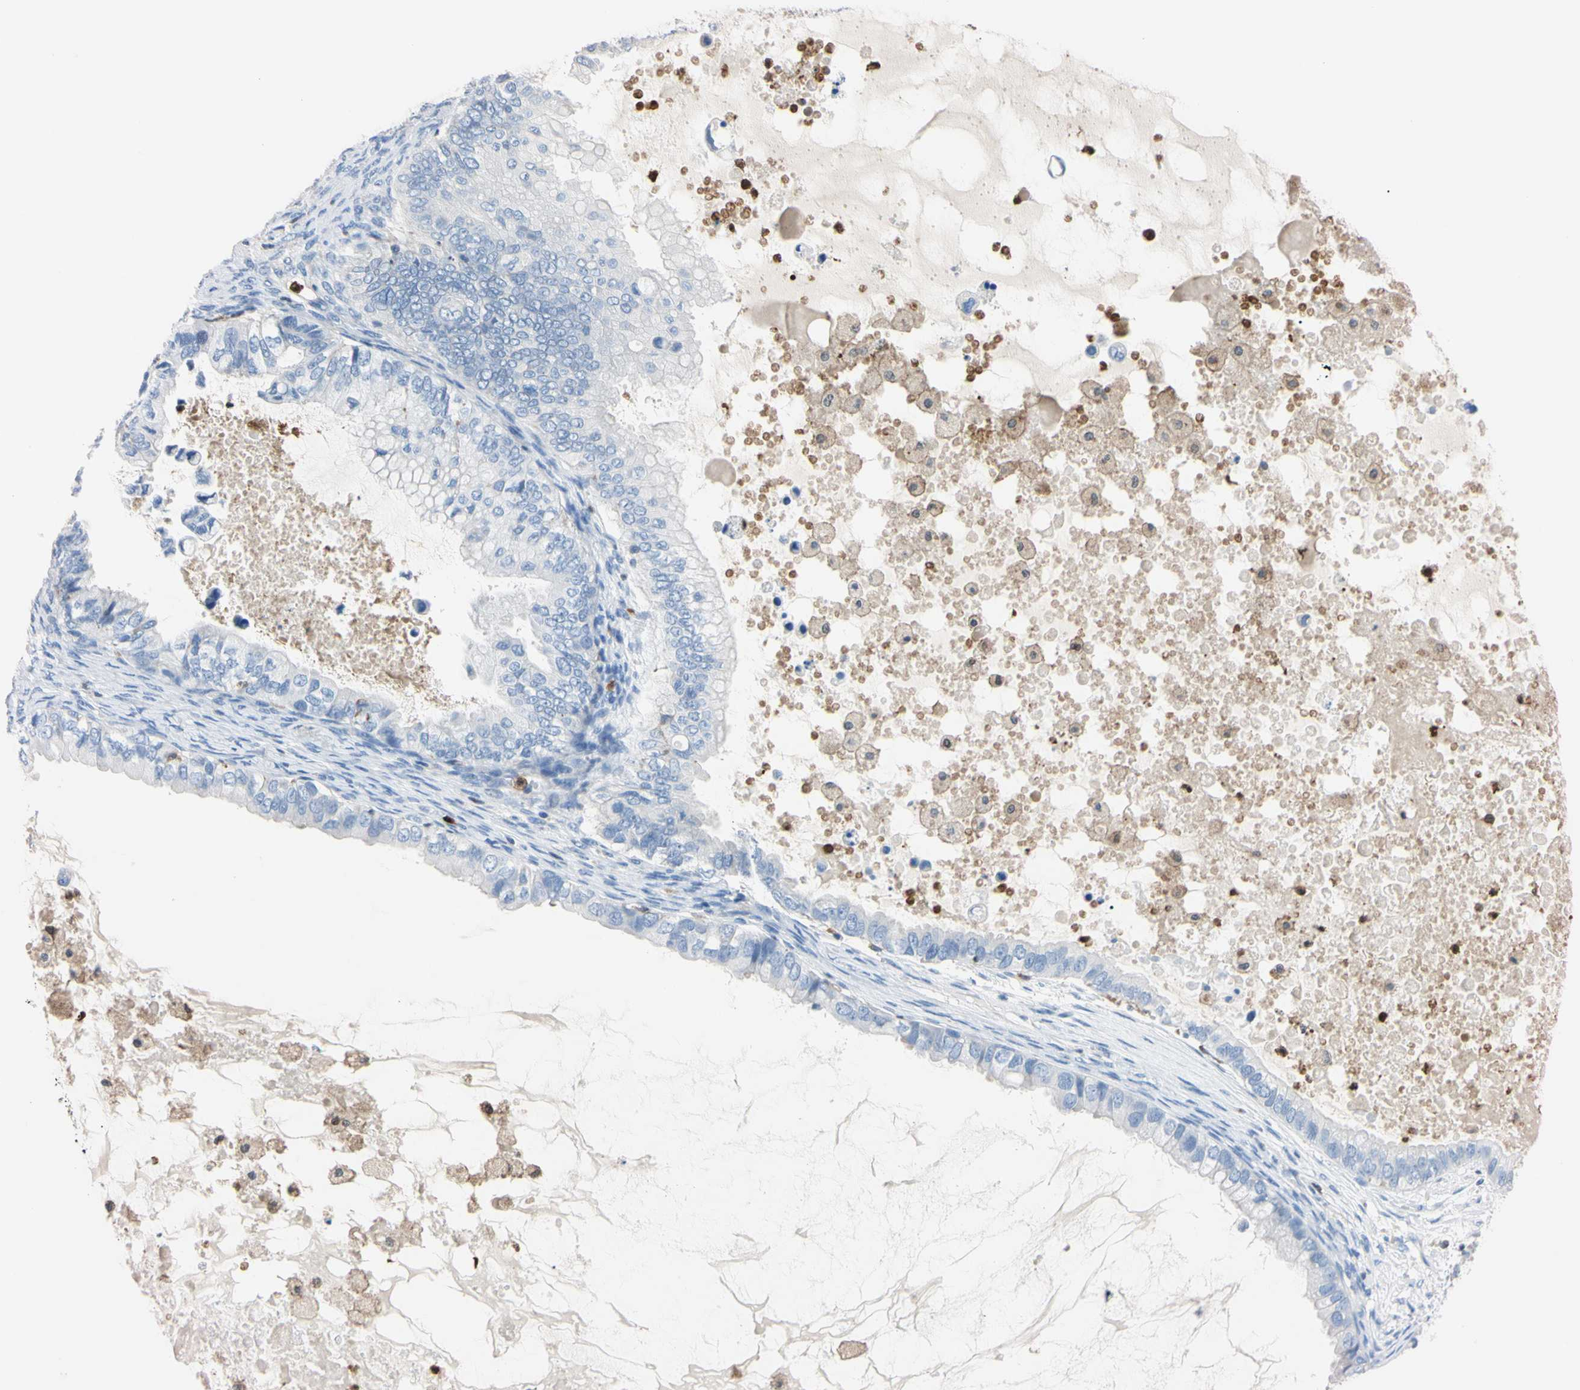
{"staining": {"intensity": "negative", "quantity": "none", "location": "none"}, "tissue": "ovarian cancer", "cell_type": "Tumor cells", "image_type": "cancer", "snomed": [{"axis": "morphology", "description": "Cystadenocarcinoma, mucinous, NOS"}, {"axis": "topography", "description": "Ovary"}], "caption": "Immunohistochemistry (IHC) photomicrograph of neoplastic tissue: human ovarian mucinous cystadenocarcinoma stained with DAB (3,3'-diaminobenzidine) shows no significant protein expression in tumor cells.", "gene": "NCF4", "patient": {"sex": "female", "age": 80}}